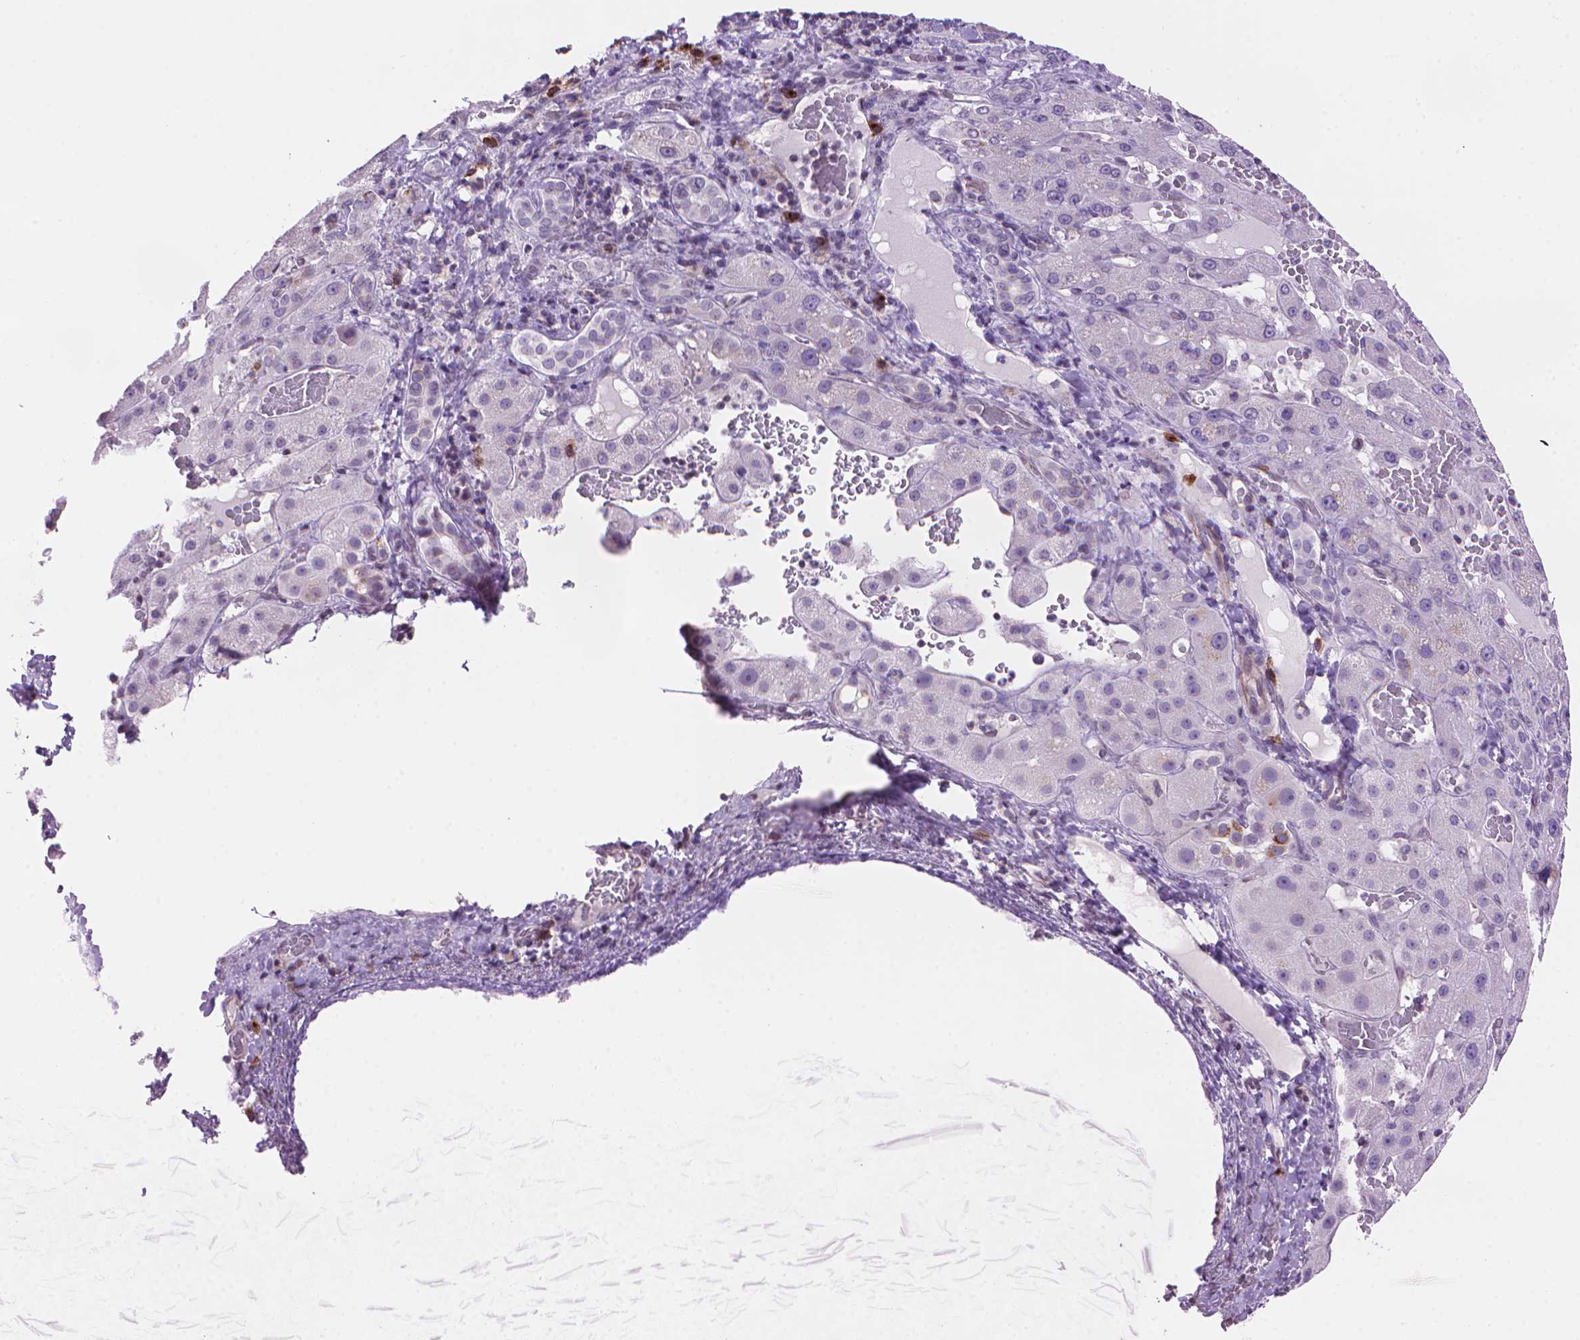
{"staining": {"intensity": "negative", "quantity": "none", "location": "none"}, "tissue": "liver cancer", "cell_type": "Tumor cells", "image_type": "cancer", "snomed": [{"axis": "morphology", "description": "Carcinoma, Hepatocellular, NOS"}, {"axis": "topography", "description": "Liver"}], "caption": "This is an immunohistochemistry (IHC) photomicrograph of liver cancer (hepatocellular carcinoma). There is no staining in tumor cells.", "gene": "TMEM184A", "patient": {"sex": "female", "age": 73}}